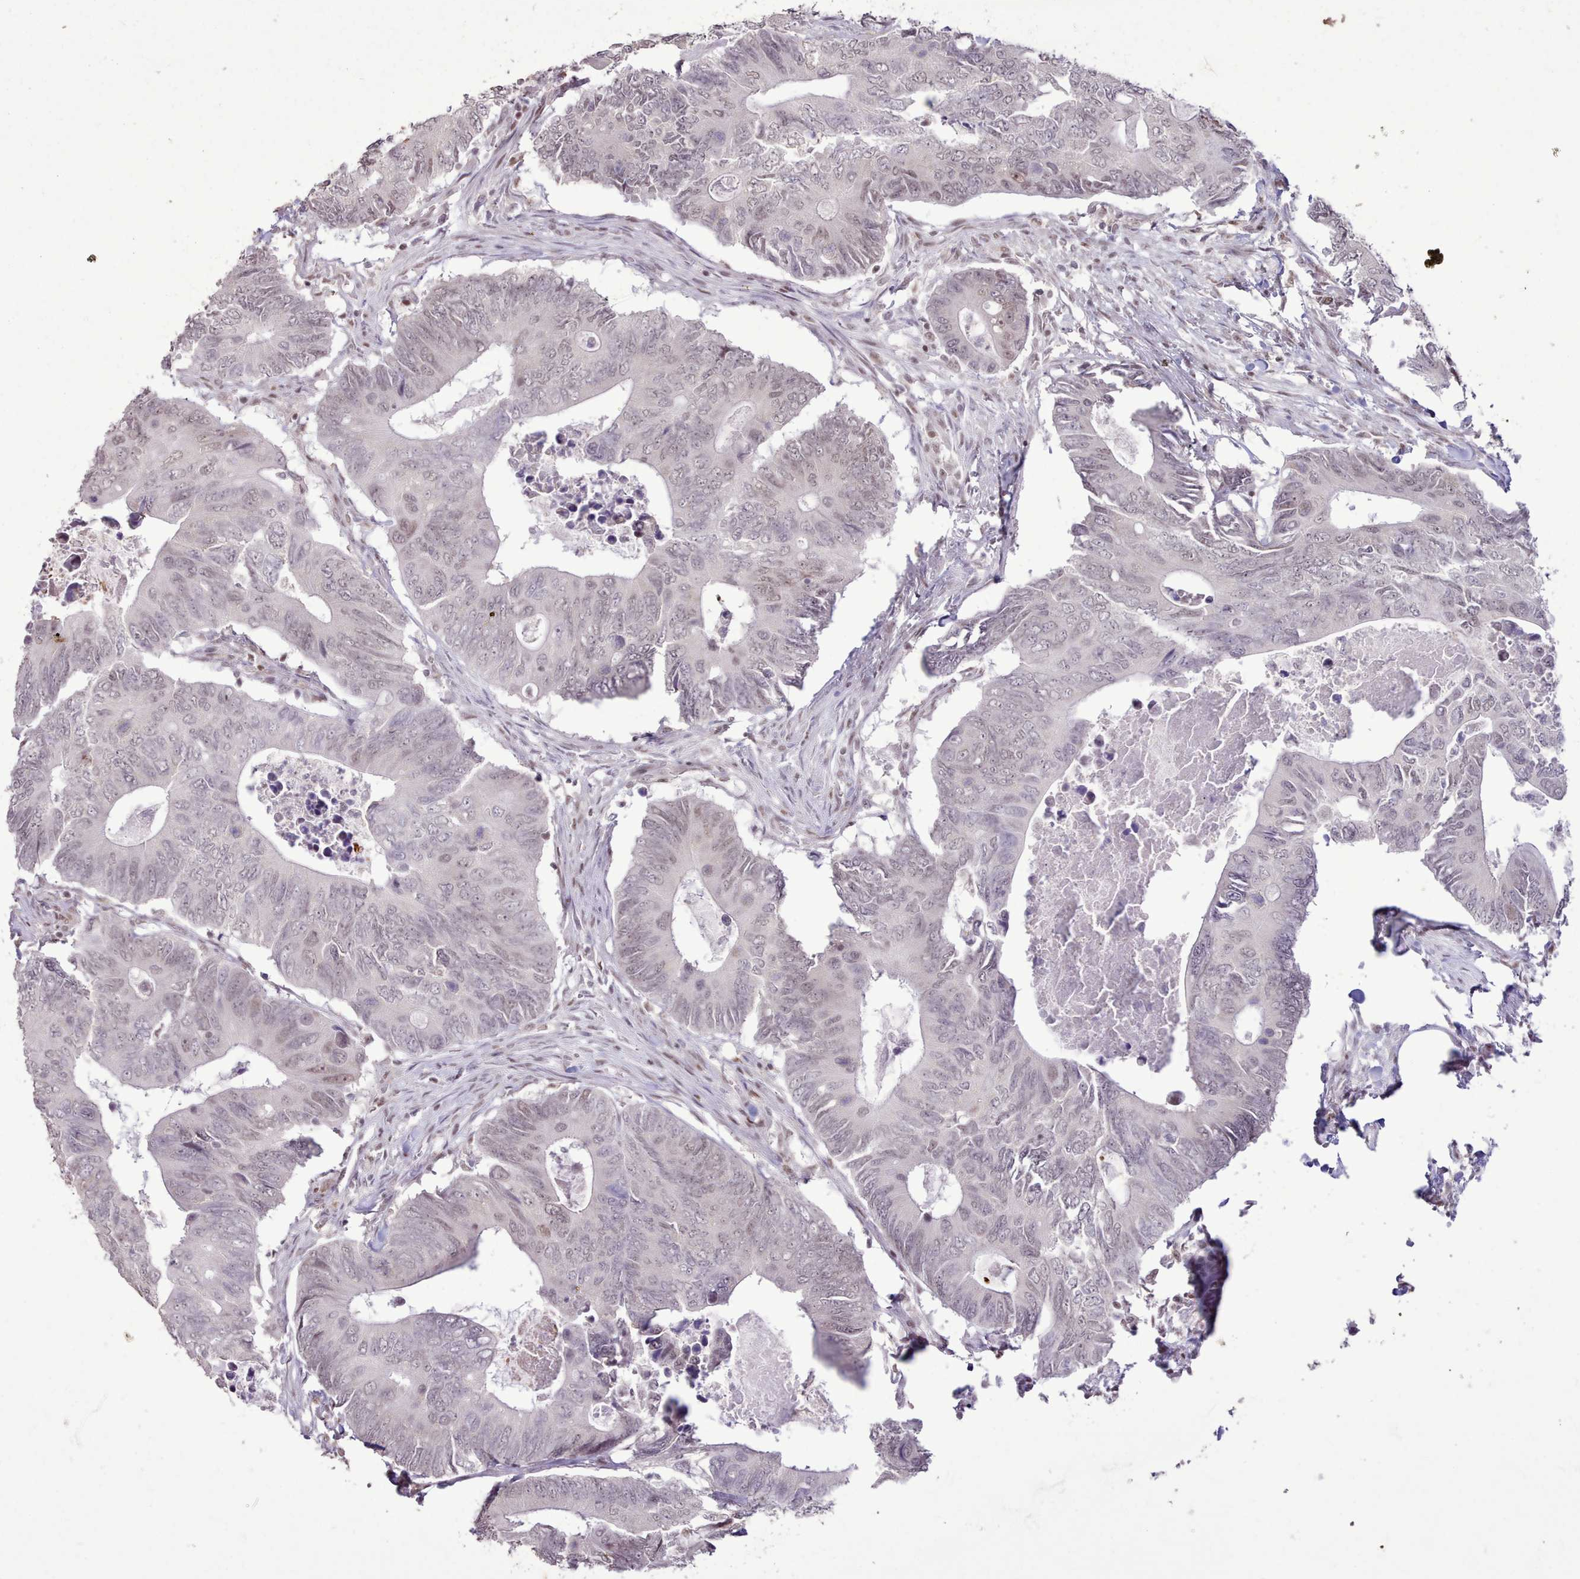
{"staining": {"intensity": "weak", "quantity": "25%-75%", "location": "nuclear"}, "tissue": "colorectal cancer", "cell_type": "Tumor cells", "image_type": "cancer", "snomed": [{"axis": "morphology", "description": "Adenocarcinoma, NOS"}, {"axis": "topography", "description": "Colon"}], "caption": "This histopathology image demonstrates colorectal adenocarcinoma stained with IHC to label a protein in brown. The nuclear of tumor cells show weak positivity for the protein. Nuclei are counter-stained blue.", "gene": "TAF15", "patient": {"sex": "male", "age": 87}}